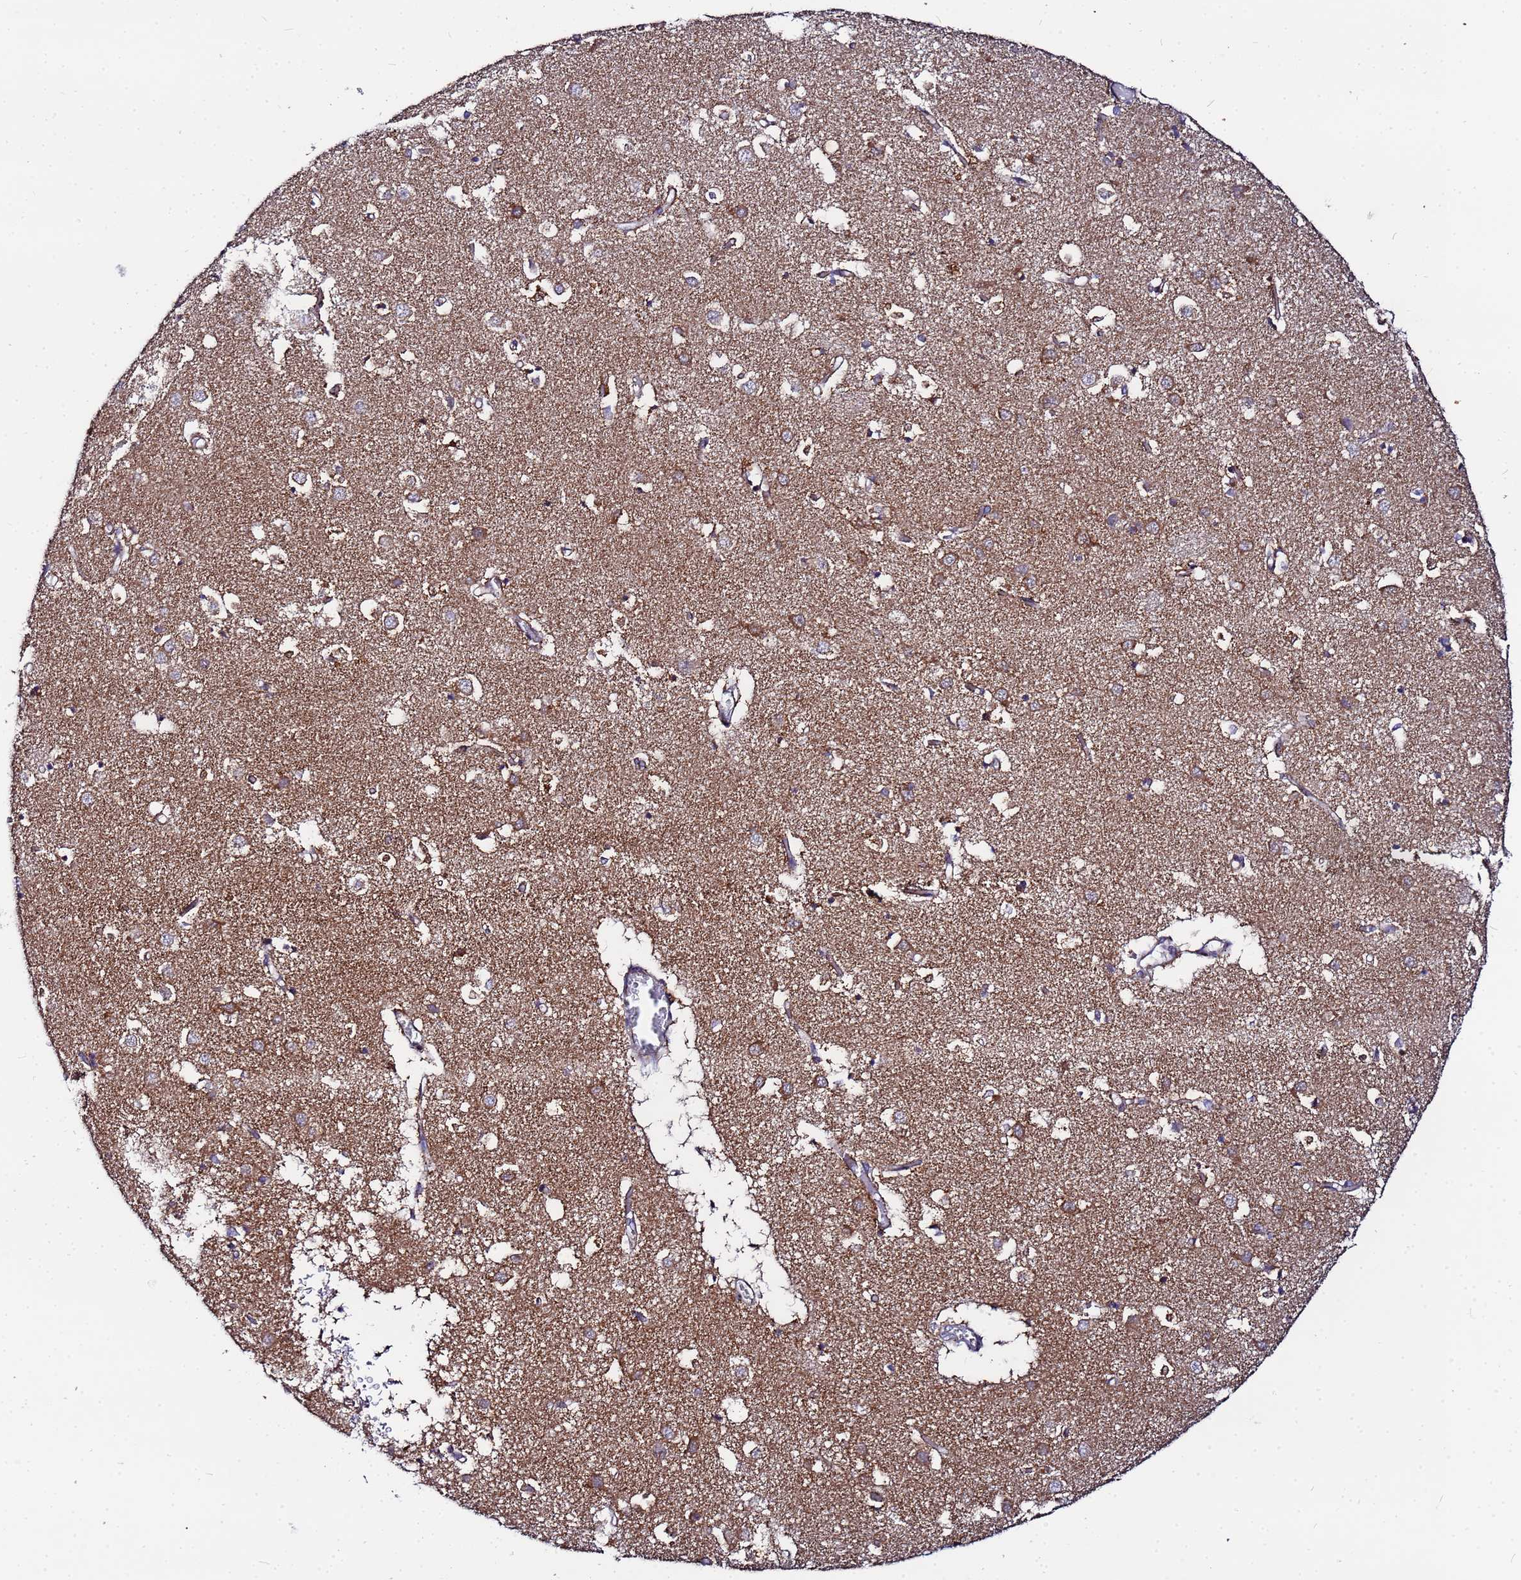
{"staining": {"intensity": "moderate", "quantity": "<25%", "location": "cytoplasmic/membranous"}, "tissue": "caudate", "cell_type": "Glial cells", "image_type": "normal", "snomed": [{"axis": "morphology", "description": "Normal tissue, NOS"}, {"axis": "topography", "description": "Lateral ventricle wall"}], "caption": "This is a micrograph of immunohistochemistry staining of benign caudate, which shows moderate expression in the cytoplasmic/membranous of glial cells.", "gene": "FAHD2A", "patient": {"sex": "male", "age": 70}}